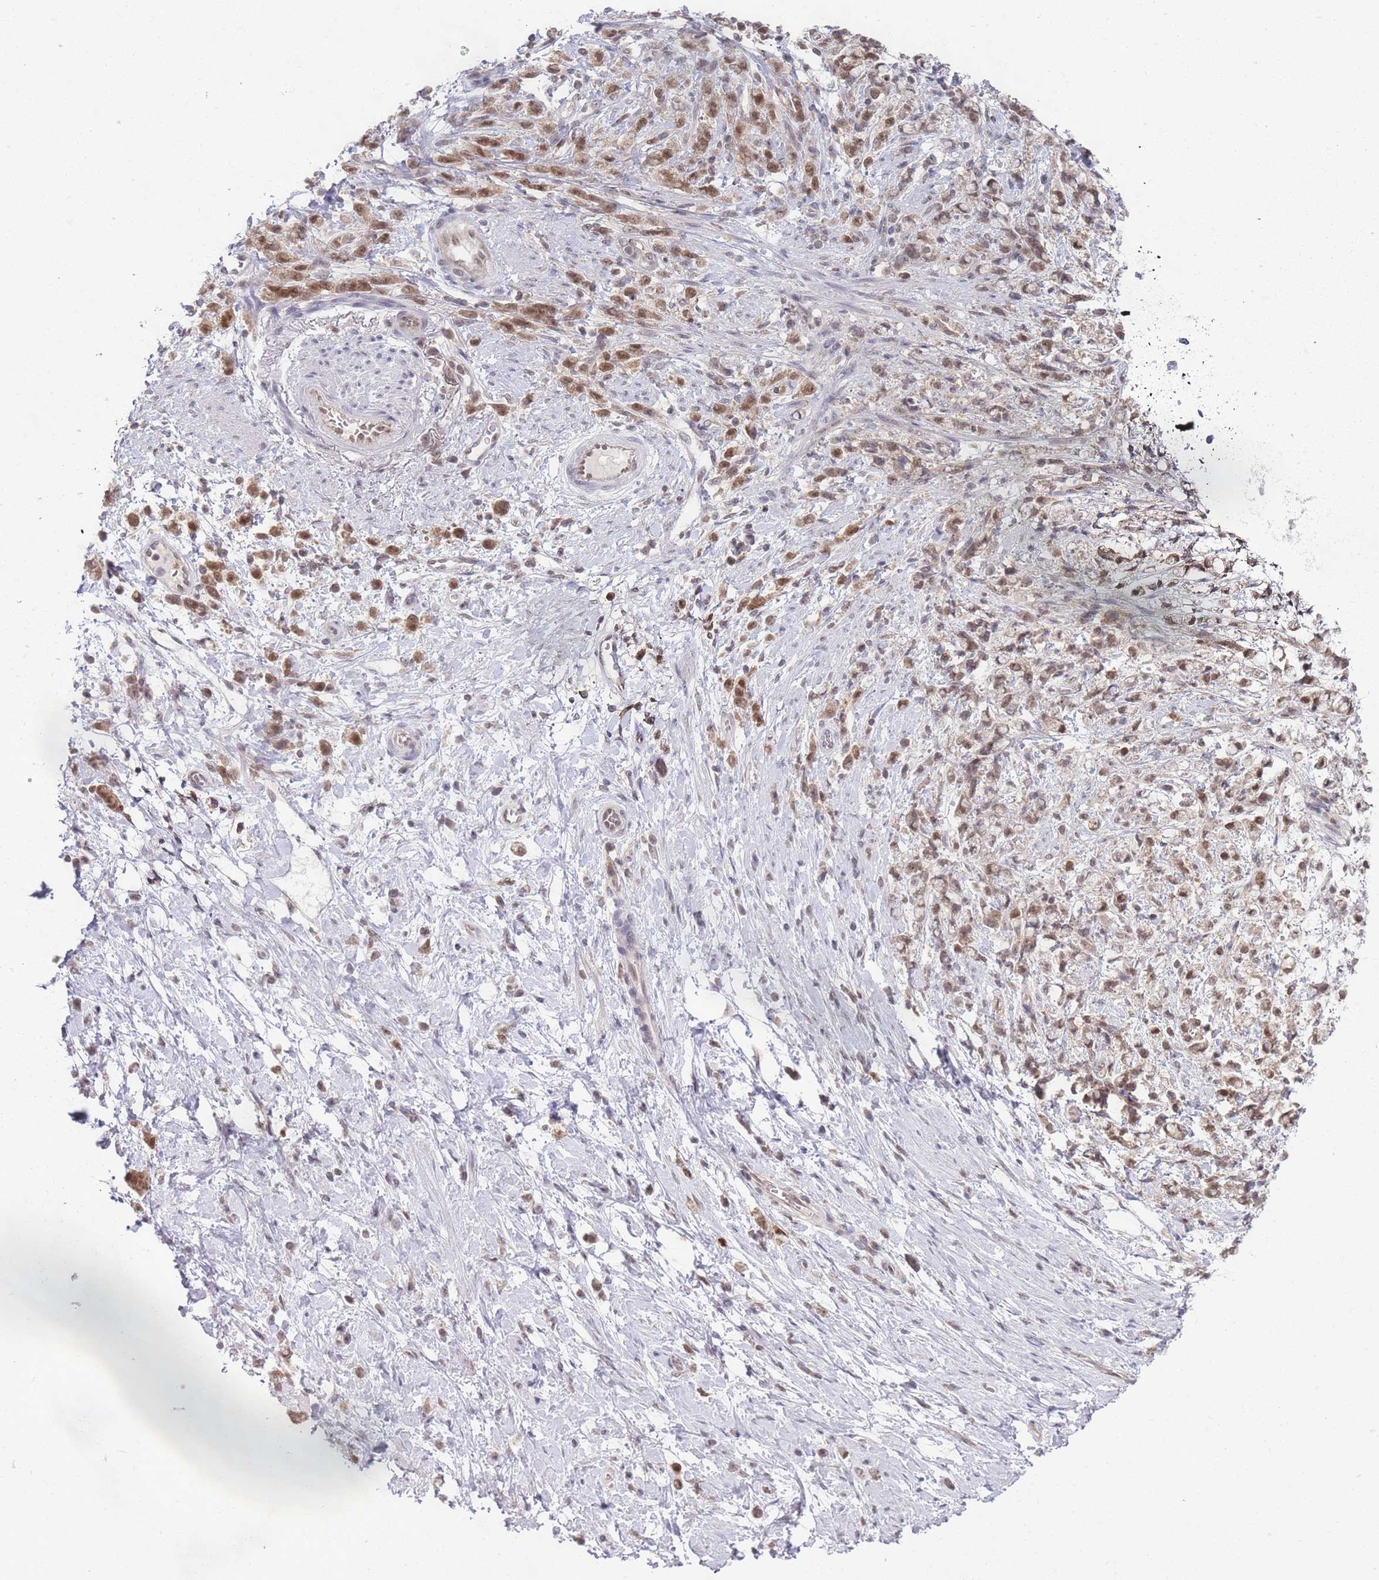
{"staining": {"intensity": "moderate", "quantity": ">75%", "location": "cytoplasmic/membranous,nuclear"}, "tissue": "stomach cancer", "cell_type": "Tumor cells", "image_type": "cancer", "snomed": [{"axis": "morphology", "description": "Adenocarcinoma, NOS"}, {"axis": "topography", "description": "Stomach"}], "caption": "Immunohistochemistry of stomach adenocarcinoma displays medium levels of moderate cytoplasmic/membranous and nuclear positivity in approximately >75% of tumor cells.", "gene": "SMARCAL1", "patient": {"sex": "female", "age": 60}}